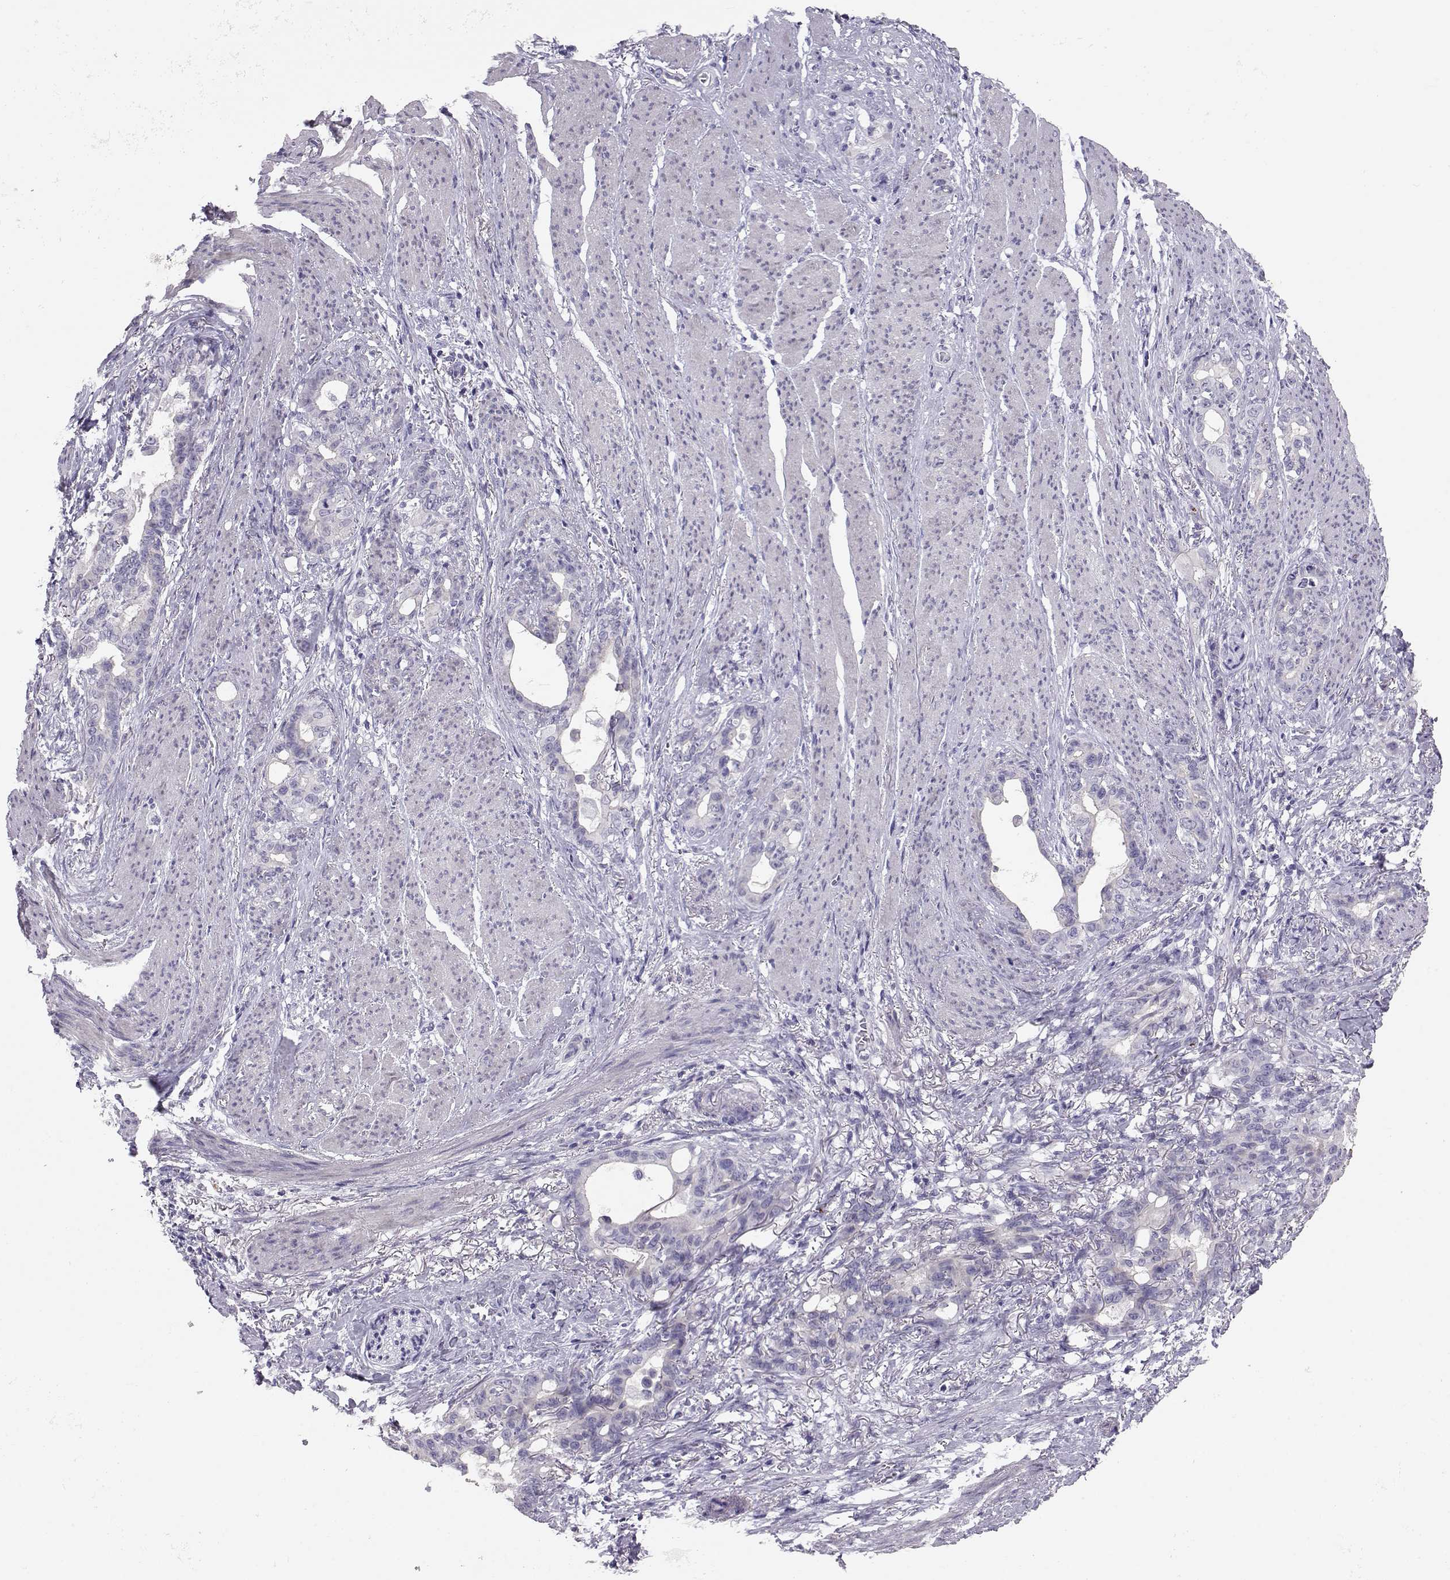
{"staining": {"intensity": "negative", "quantity": "none", "location": "none"}, "tissue": "stomach cancer", "cell_type": "Tumor cells", "image_type": "cancer", "snomed": [{"axis": "morphology", "description": "Normal tissue, NOS"}, {"axis": "morphology", "description": "Adenocarcinoma, NOS"}, {"axis": "topography", "description": "Esophagus"}, {"axis": "topography", "description": "Stomach, upper"}], "caption": "Stomach cancer (adenocarcinoma) stained for a protein using IHC displays no expression tumor cells.", "gene": "RD3", "patient": {"sex": "male", "age": 62}}